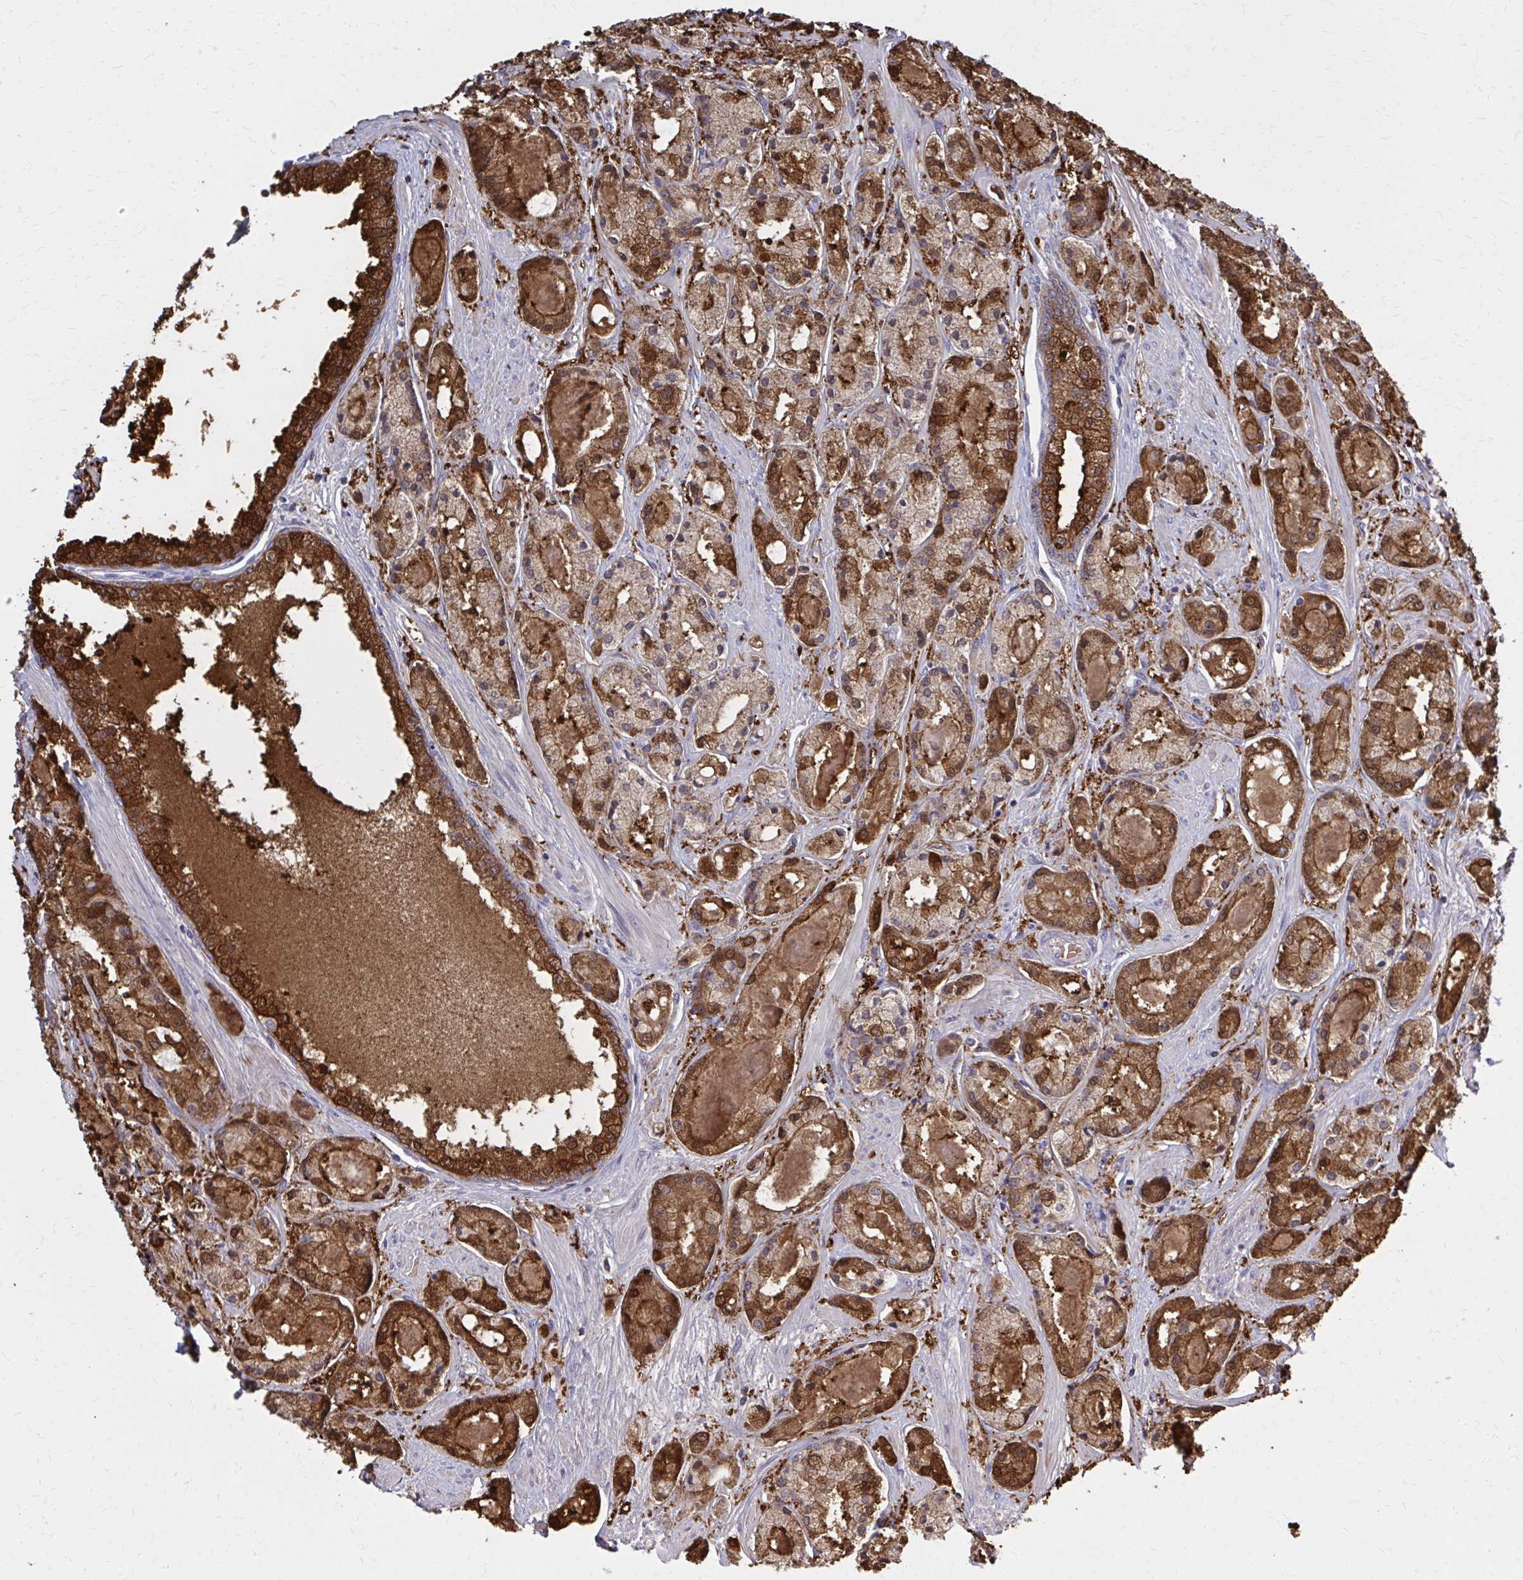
{"staining": {"intensity": "strong", "quantity": ">75%", "location": "cytoplasmic/membranous"}, "tissue": "prostate cancer", "cell_type": "Tumor cells", "image_type": "cancer", "snomed": [{"axis": "morphology", "description": "Adenocarcinoma, High grade"}, {"axis": "topography", "description": "Prostate"}], "caption": "Immunohistochemical staining of prostate cancer displays strong cytoplasmic/membranous protein positivity in approximately >75% of tumor cells. (brown staining indicates protein expression, while blue staining denotes nuclei).", "gene": "DBI", "patient": {"sex": "male", "age": 67}}